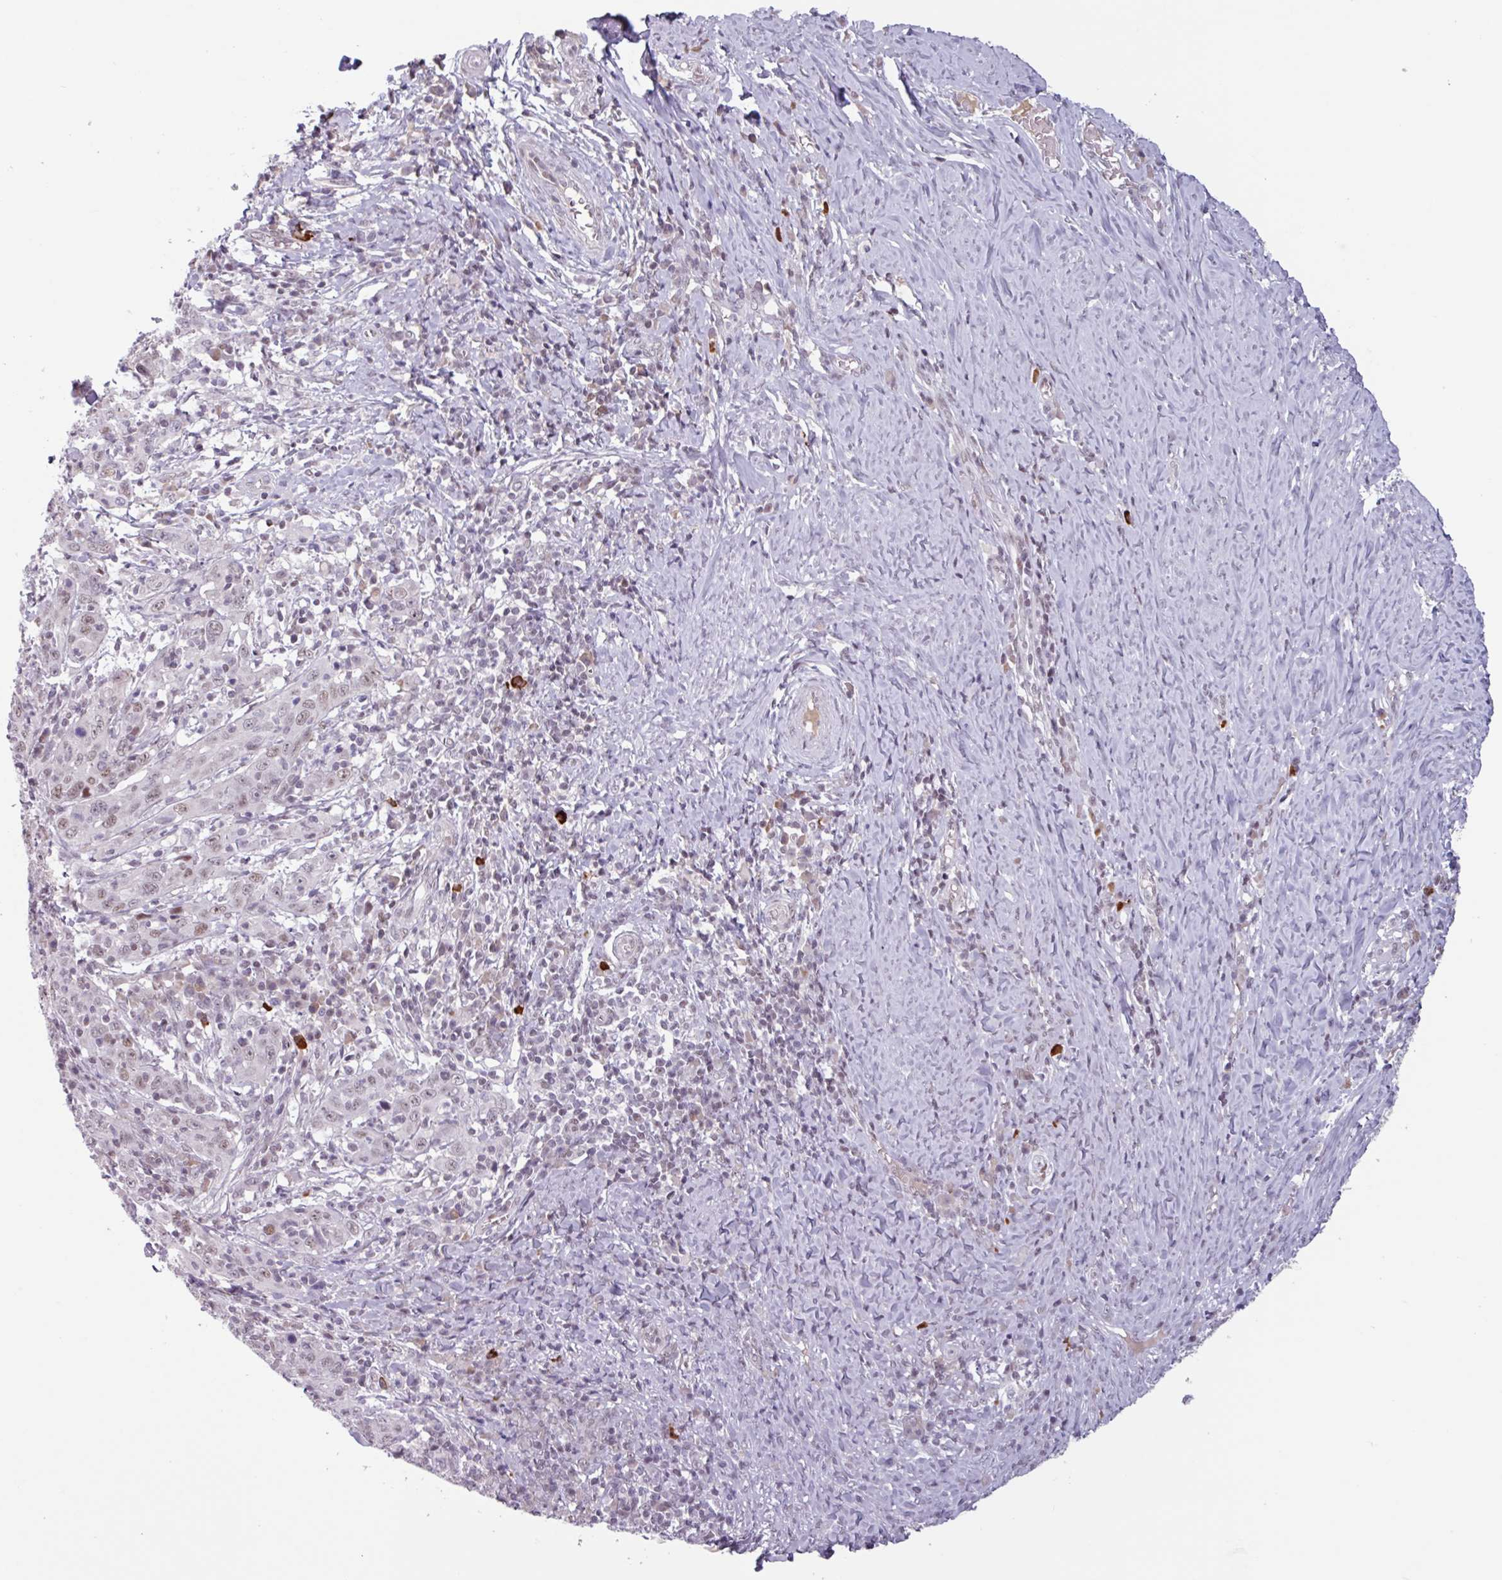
{"staining": {"intensity": "weak", "quantity": "<25%", "location": "nuclear"}, "tissue": "cervical cancer", "cell_type": "Tumor cells", "image_type": "cancer", "snomed": [{"axis": "morphology", "description": "Squamous cell carcinoma, NOS"}, {"axis": "topography", "description": "Cervix"}], "caption": "Immunohistochemistry (IHC) micrograph of neoplastic tissue: cervical cancer stained with DAB demonstrates no significant protein expression in tumor cells. (Brightfield microscopy of DAB immunohistochemistry at high magnification).", "gene": "ZNF575", "patient": {"sex": "female", "age": 46}}